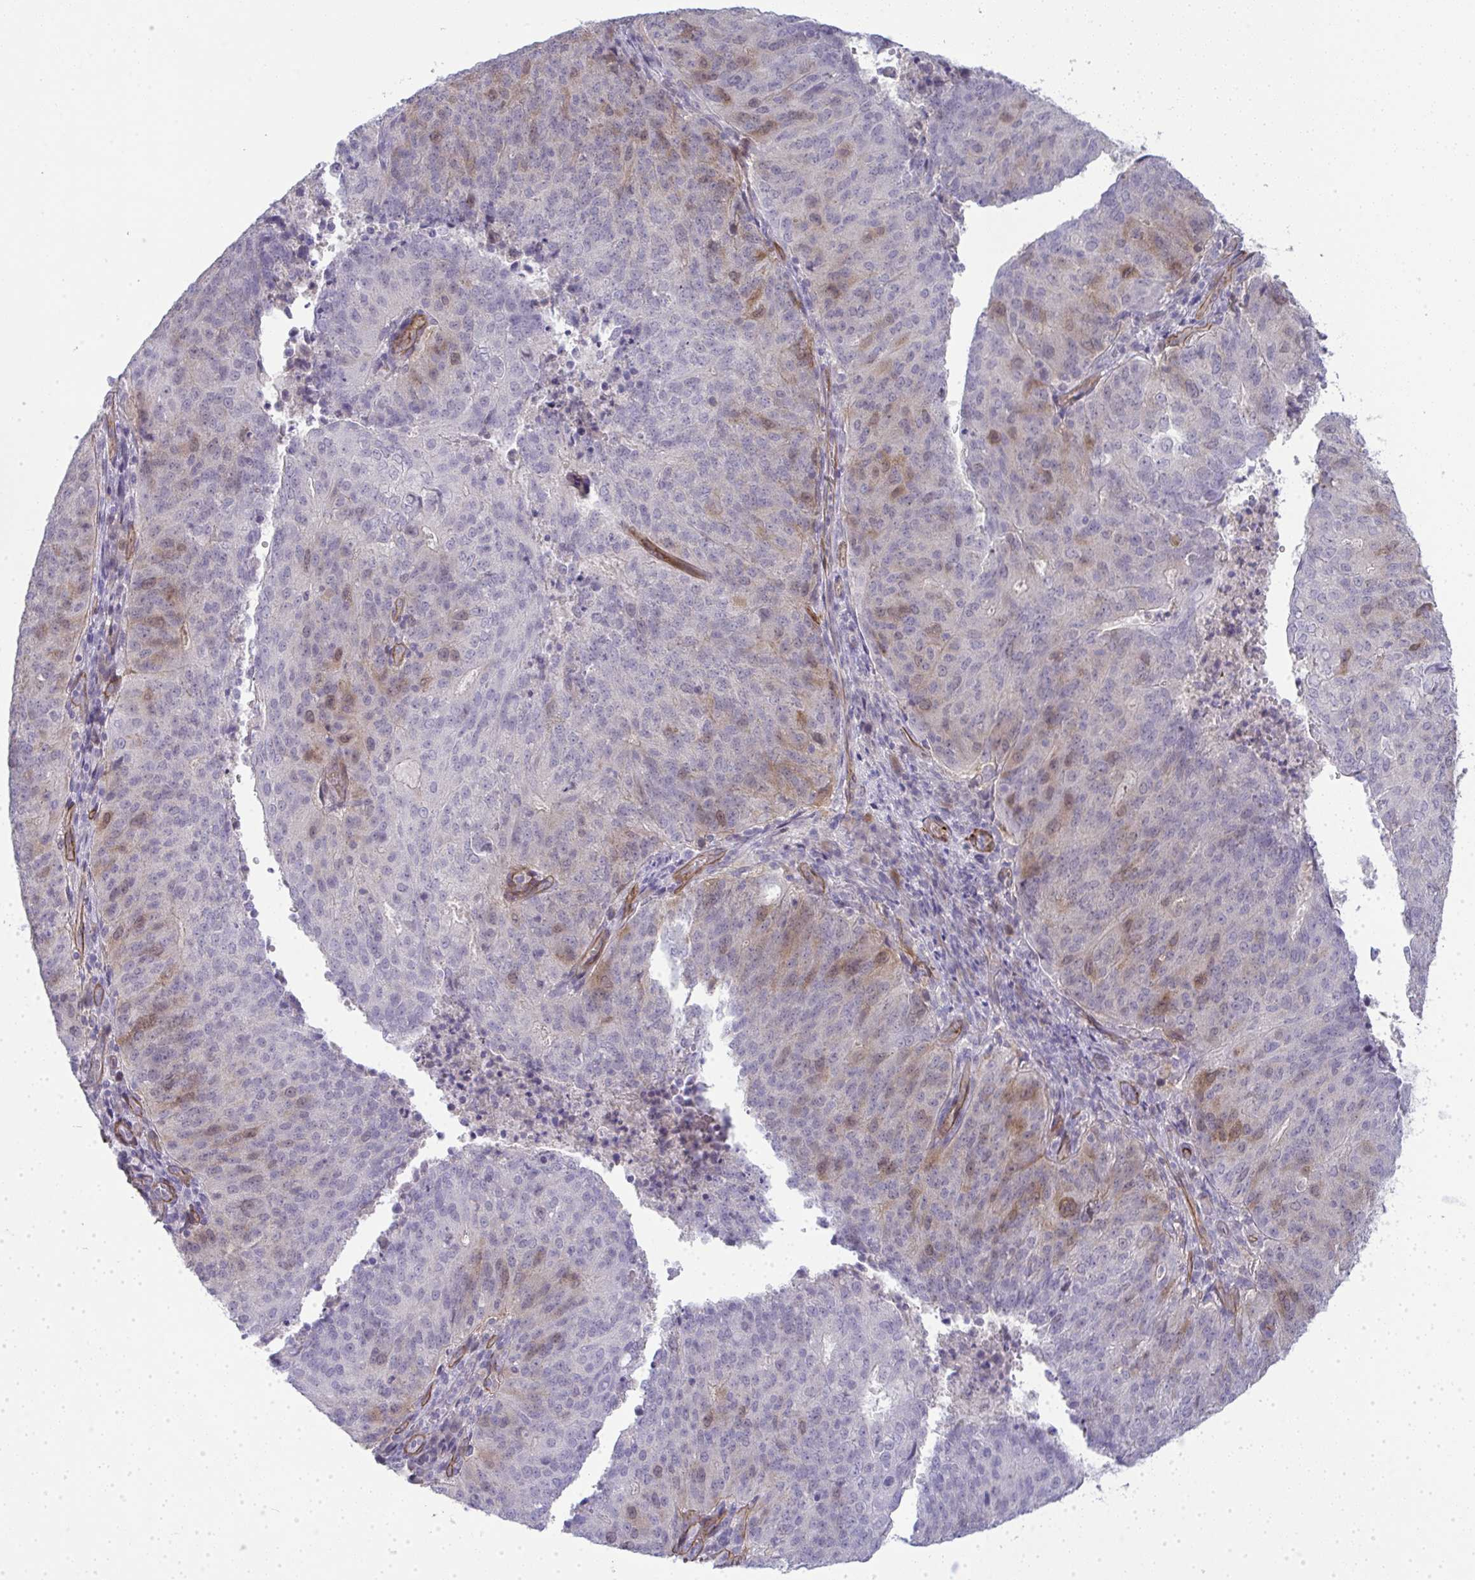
{"staining": {"intensity": "weak", "quantity": "25%-75%", "location": "cytoplasmic/membranous"}, "tissue": "endometrial cancer", "cell_type": "Tumor cells", "image_type": "cancer", "snomed": [{"axis": "morphology", "description": "Adenocarcinoma, NOS"}, {"axis": "topography", "description": "Endometrium"}], "caption": "Immunohistochemistry staining of endometrial adenocarcinoma, which reveals low levels of weak cytoplasmic/membranous positivity in approximately 25%-75% of tumor cells indicating weak cytoplasmic/membranous protein staining. The staining was performed using DAB (3,3'-diaminobenzidine) (brown) for protein detection and nuclei were counterstained in hematoxylin (blue).", "gene": "UBE2S", "patient": {"sex": "female", "age": 82}}